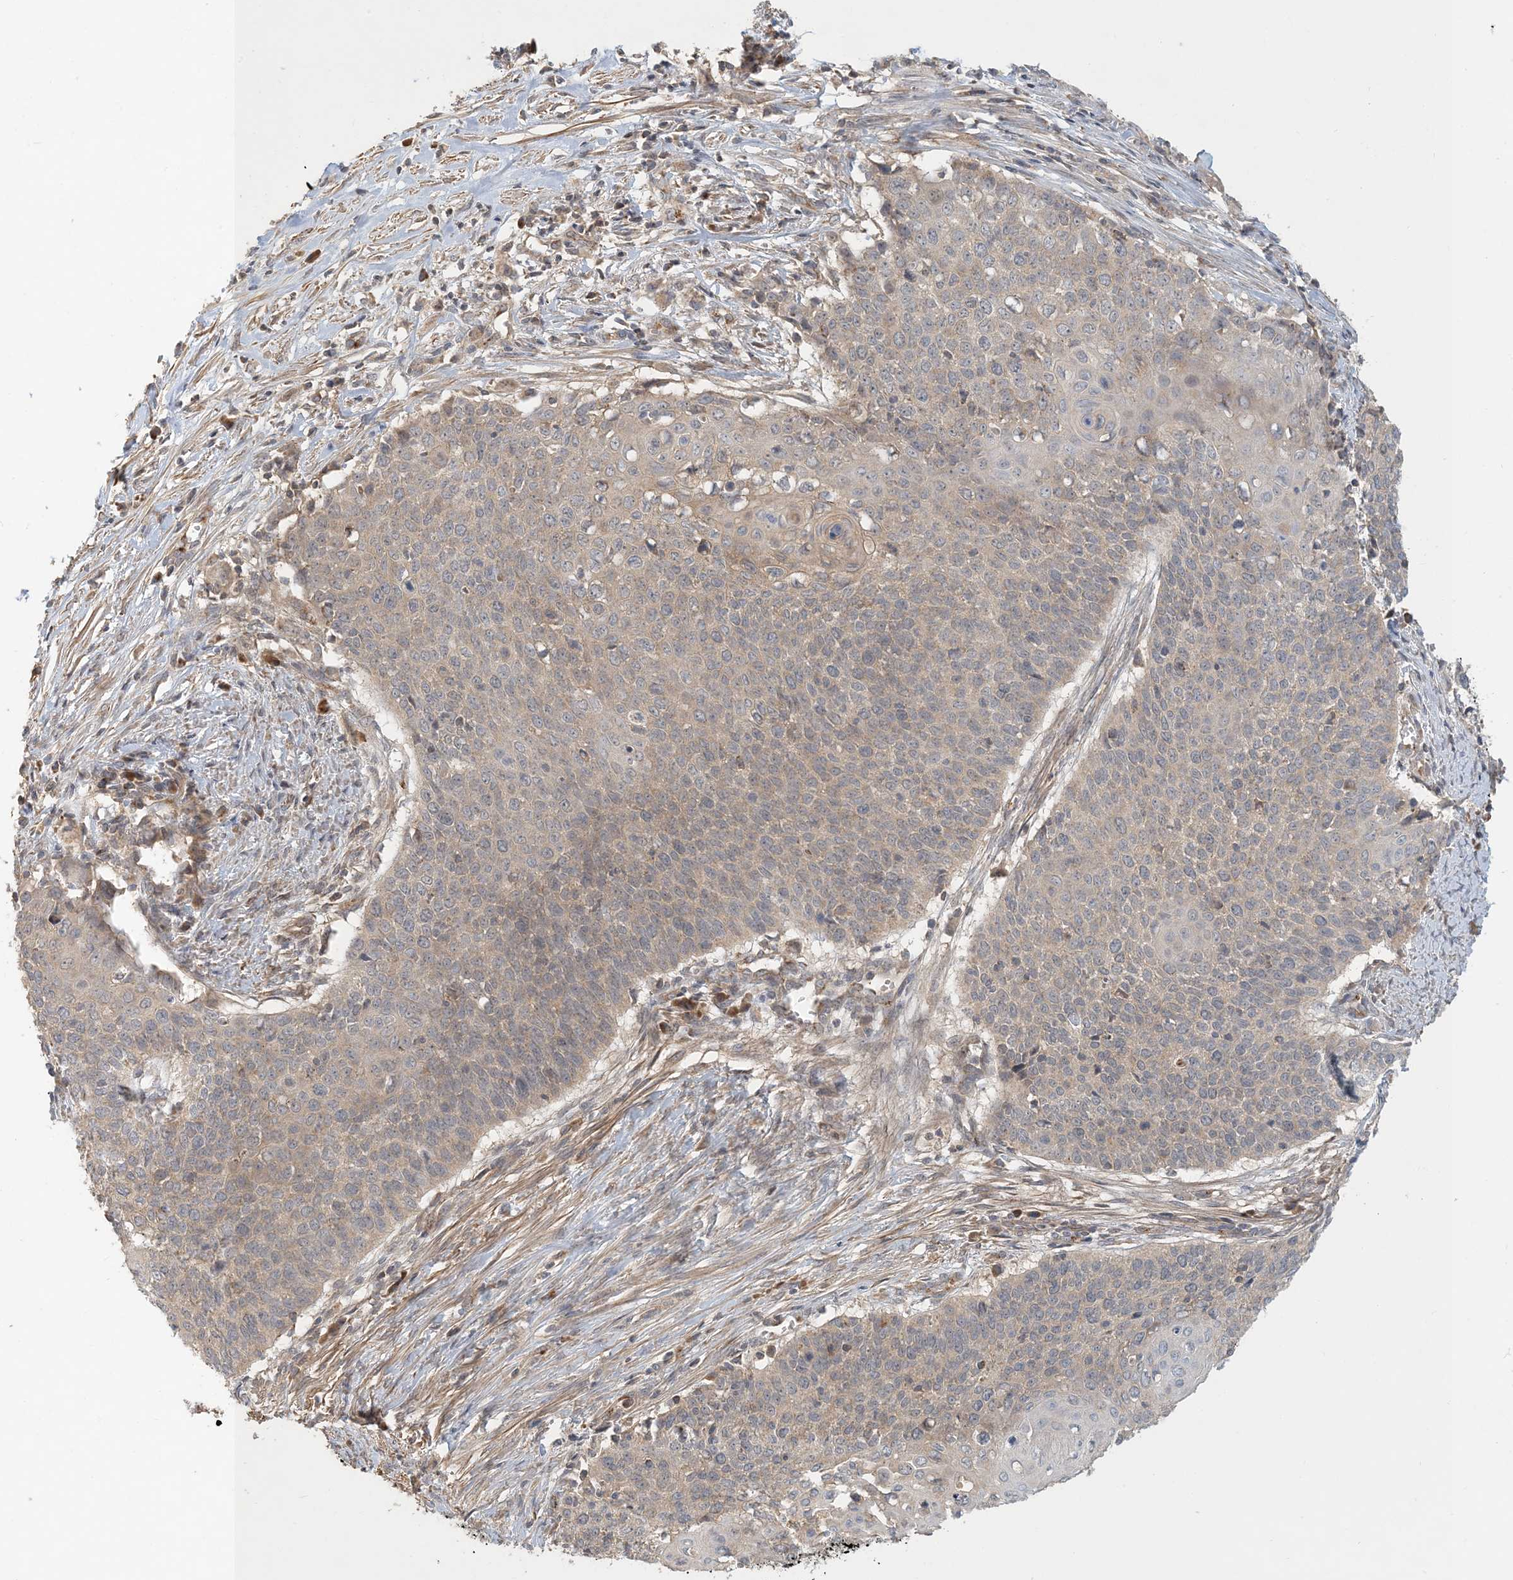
{"staining": {"intensity": "weak", "quantity": ">75%", "location": "cytoplasmic/membranous"}, "tissue": "cervical cancer", "cell_type": "Tumor cells", "image_type": "cancer", "snomed": [{"axis": "morphology", "description": "Squamous cell carcinoma, NOS"}, {"axis": "topography", "description": "Cervix"}], "caption": "IHC (DAB) staining of human cervical squamous cell carcinoma reveals weak cytoplasmic/membranous protein expression in about >75% of tumor cells.", "gene": "ZBTB3", "patient": {"sex": "female", "age": 39}}